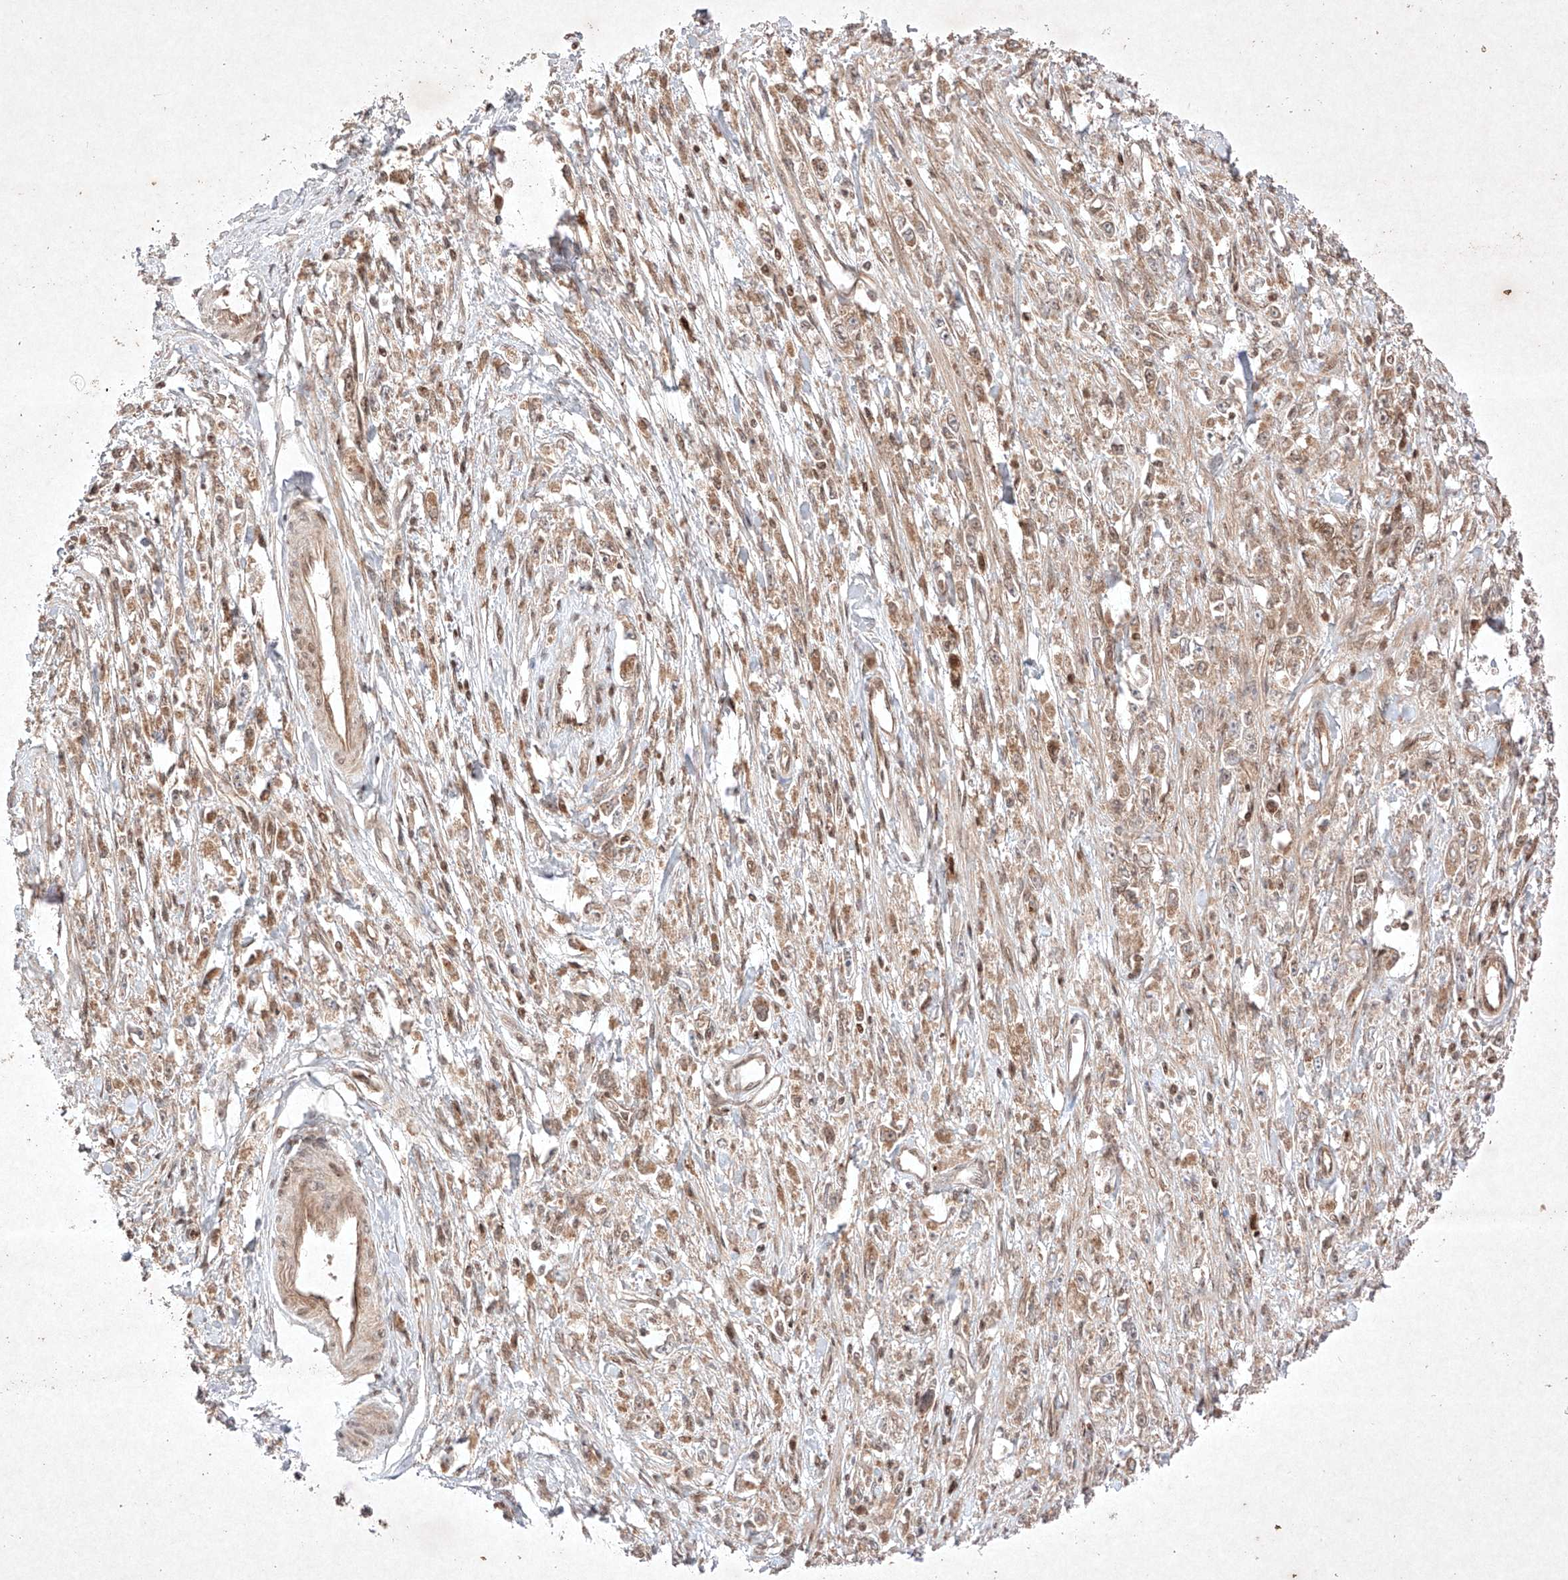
{"staining": {"intensity": "weak", "quantity": ">75%", "location": "cytoplasmic/membranous,nuclear"}, "tissue": "stomach cancer", "cell_type": "Tumor cells", "image_type": "cancer", "snomed": [{"axis": "morphology", "description": "Adenocarcinoma, NOS"}, {"axis": "topography", "description": "Stomach"}], "caption": "Stomach cancer was stained to show a protein in brown. There is low levels of weak cytoplasmic/membranous and nuclear expression in approximately >75% of tumor cells. The staining was performed using DAB, with brown indicating positive protein expression. Nuclei are stained blue with hematoxylin.", "gene": "RNF31", "patient": {"sex": "female", "age": 59}}